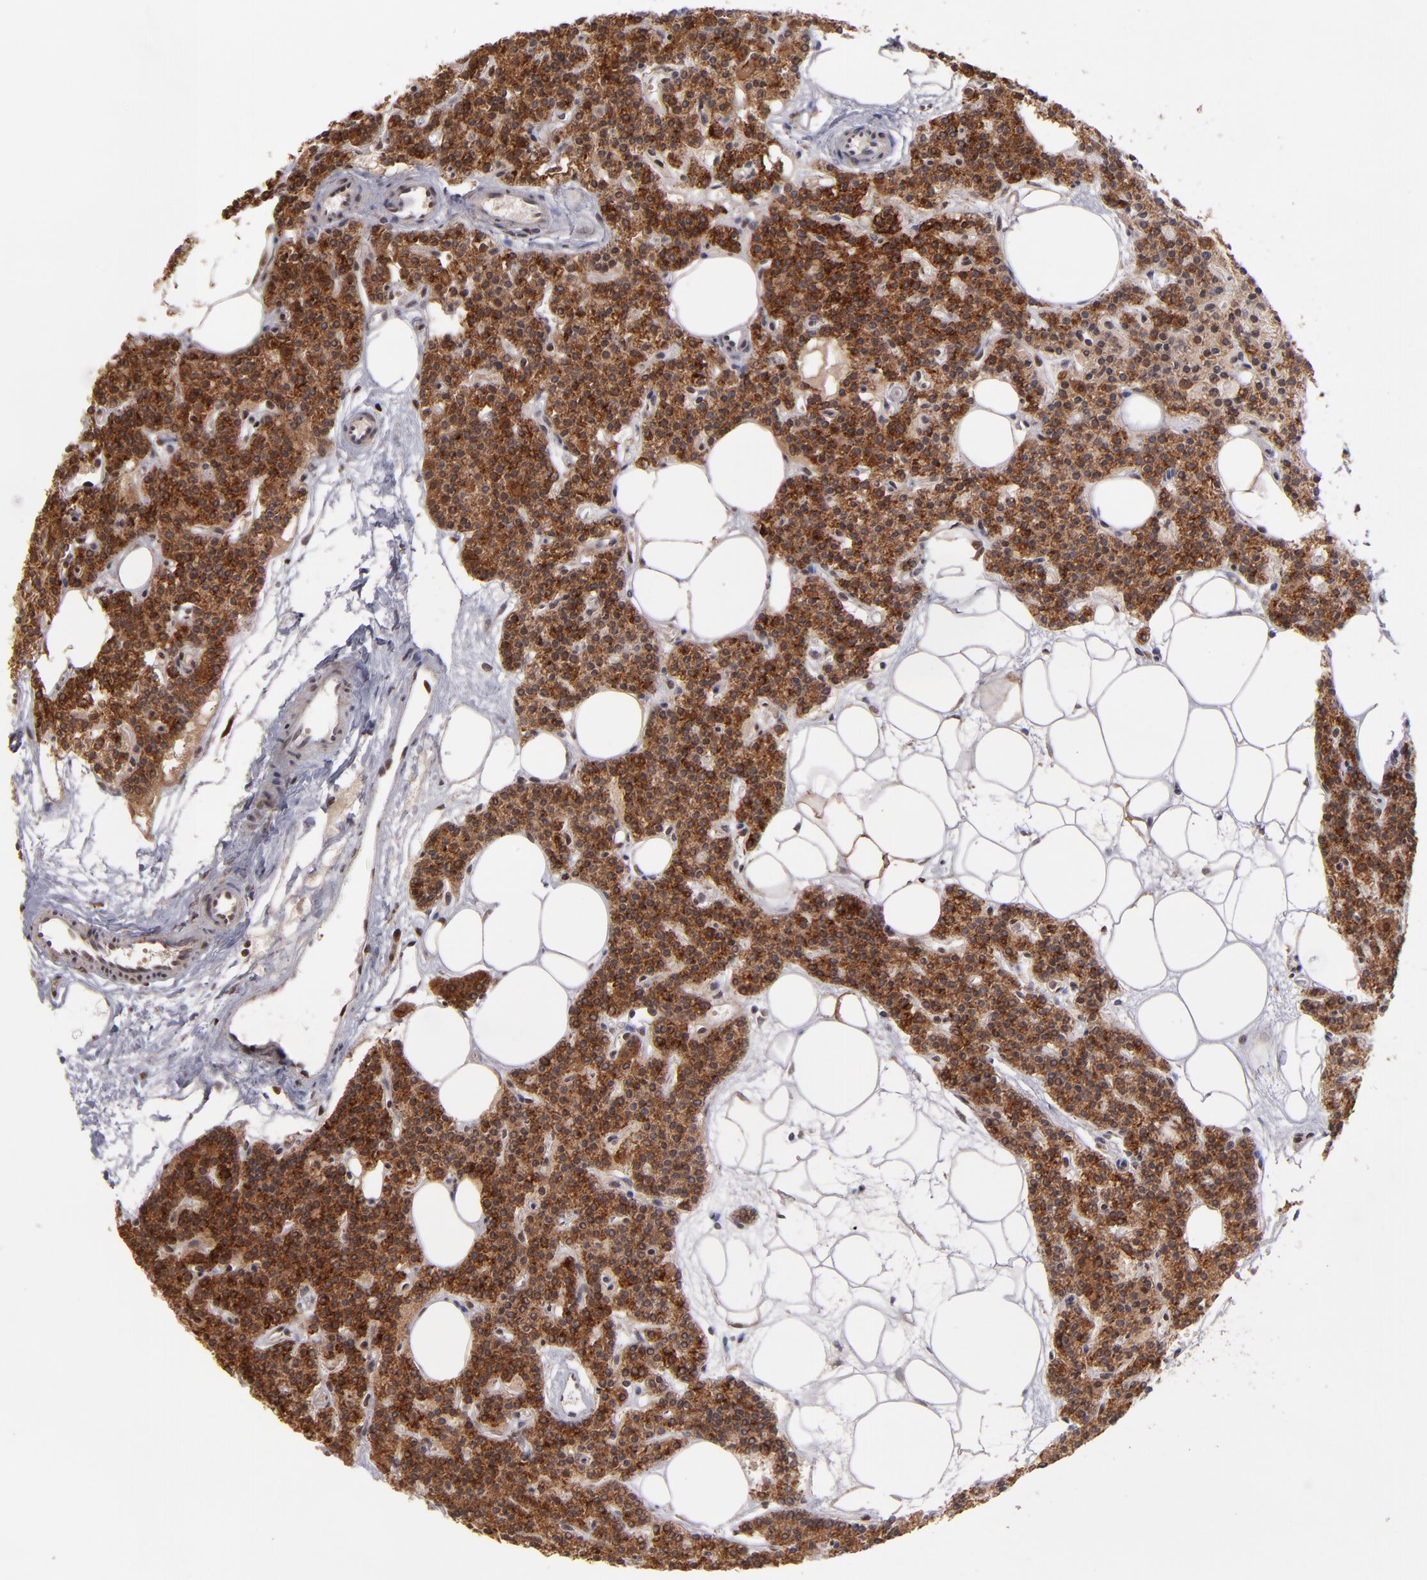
{"staining": {"intensity": "strong", "quantity": ">75%", "location": "cytoplasmic/membranous"}, "tissue": "parathyroid gland", "cell_type": "Glandular cells", "image_type": "normal", "snomed": [{"axis": "morphology", "description": "Normal tissue, NOS"}, {"axis": "topography", "description": "Parathyroid gland"}], "caption": "Protein expression analysis of benign parathyroid gland shows strong cytoplasmic/membranous expression in about >75% of glandular cells.", "gene": "TOP1MT", "patient": {"sex": "male", "age": 24}}